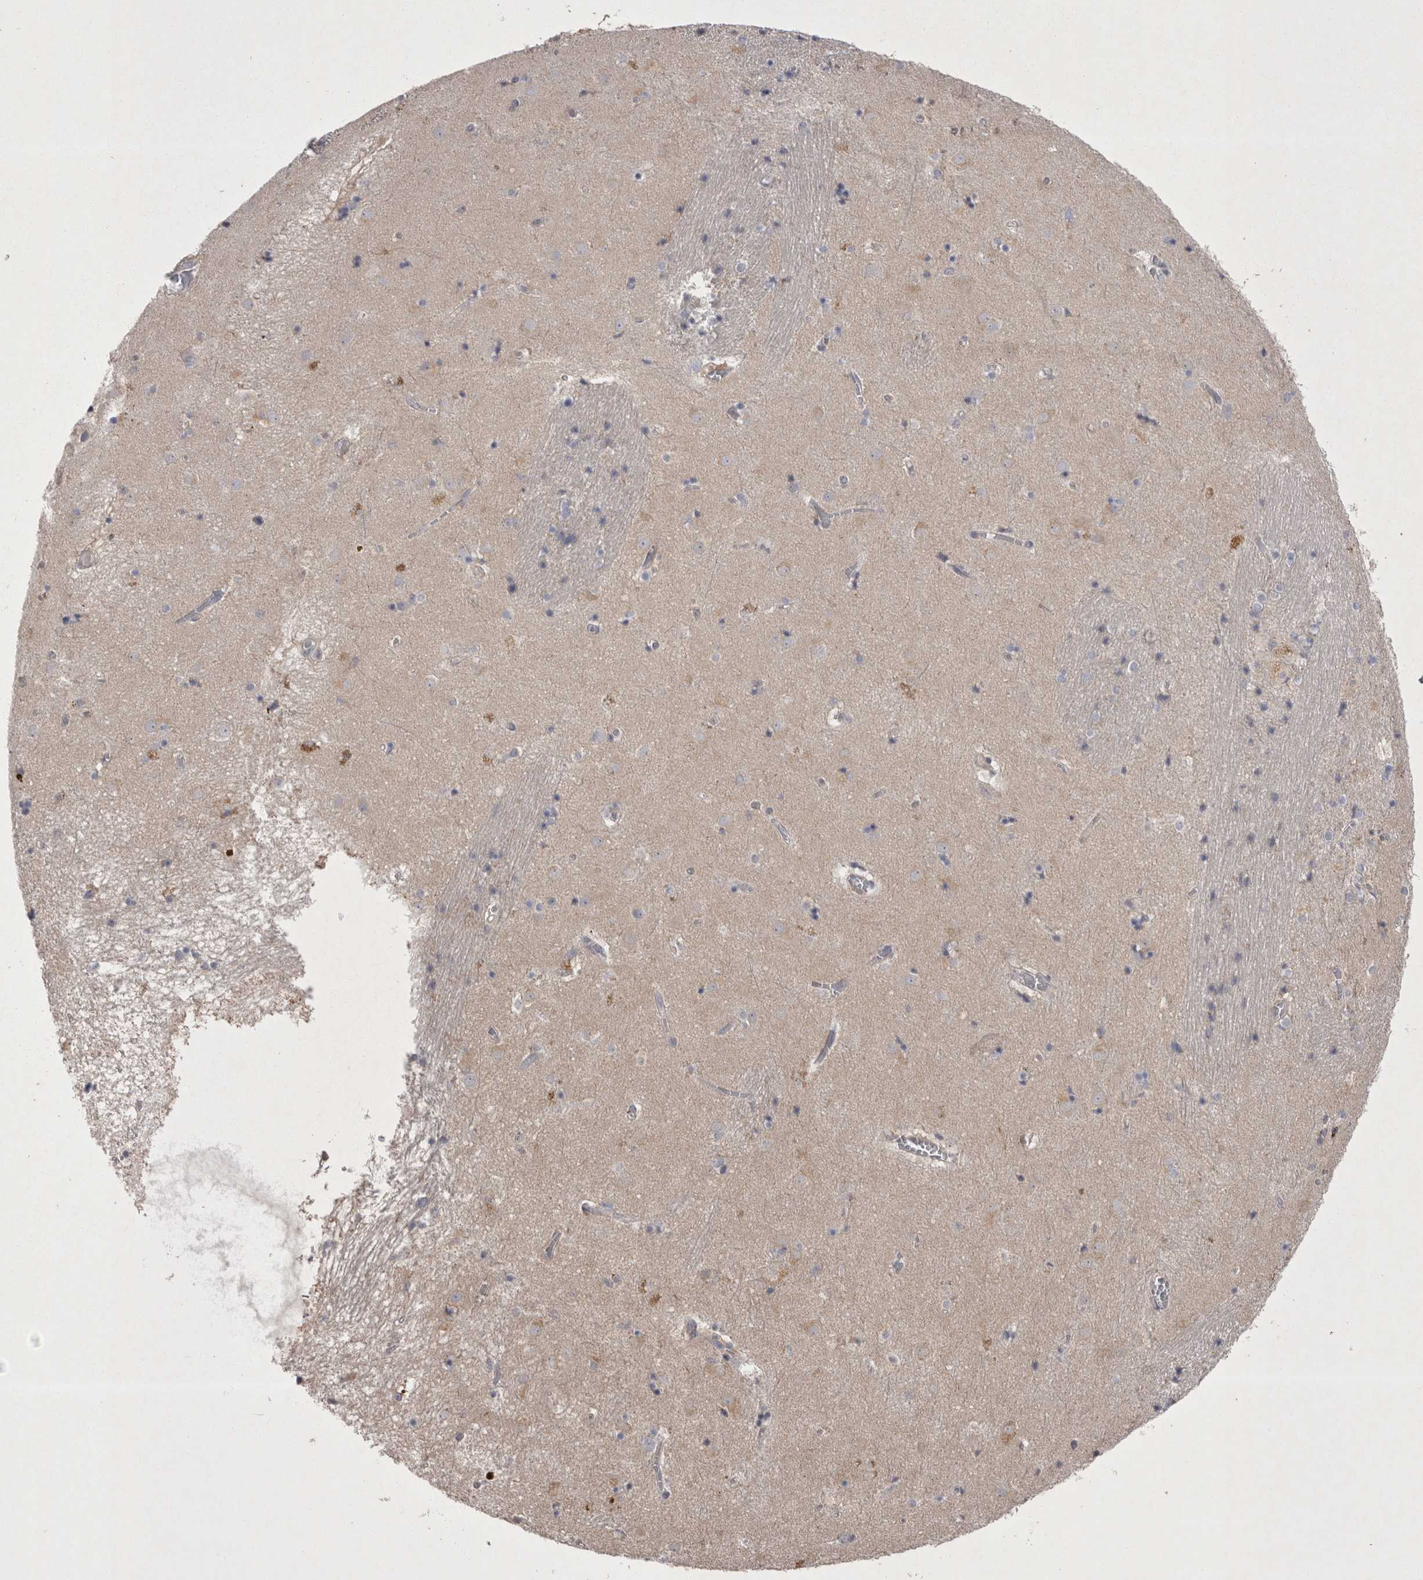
{"staining": {"intensity": "moderate", "quantity": "<25%", "location": "cytoplasmic/membranous"}, "tissue": "caudate", "cell_type": "Glial cells", "image_type": "normal", "snomed": [{"axis": "morphology", "description": "Normal tissue, NOS"}, {"axis": "topography", "description": "Lateral ventricle wall"}], "caption": "This histopathology image reveals benign caudate stained with IHC to label a protein in brown. The cytoplasmic/membranous of glial cells show moderate positivity for the protein. Nuclei are counter-stained blue.", "gene": "CTBS", "patient": {"sex": "male", "age": 70}}